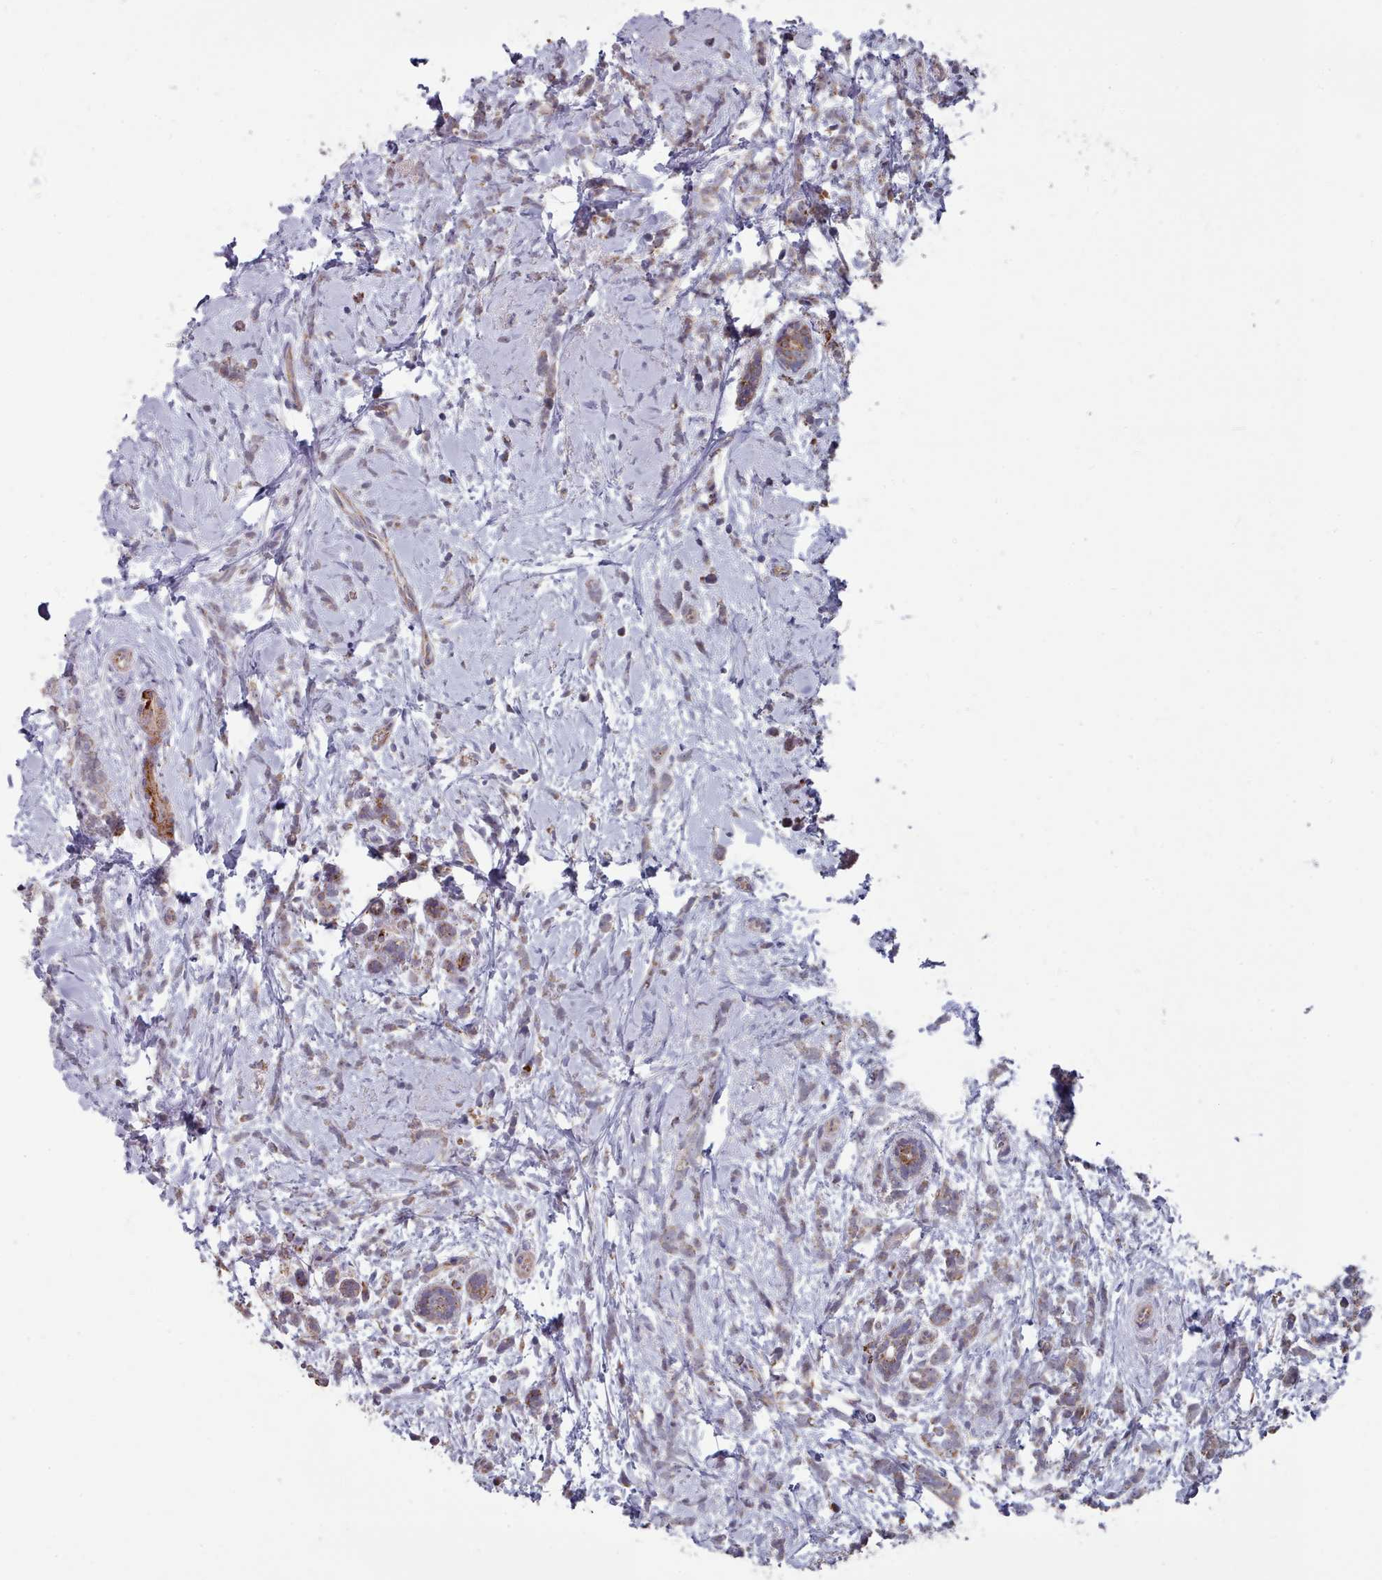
{"staining": {"intensity": "weak", "quantity": ">75%", "location": "cytoplasmic/membranous"}, "tissue": "breast cancer", "cell_type": "Tumor cells", "image_type": "cancer", "snomed": [{"axis": "morphology", "description": "Lobular carcinoma"}, {"axis": "topography", "description": "Breast"}], "caption": "Human breast lobular carcinoma stained for a protein (brown) shows weak cytoplasmic/membranous positive staining in approximately >75% of tumor cells.", "gene": "TRARG1", "patient": {"sex": "female", "age": 58}}